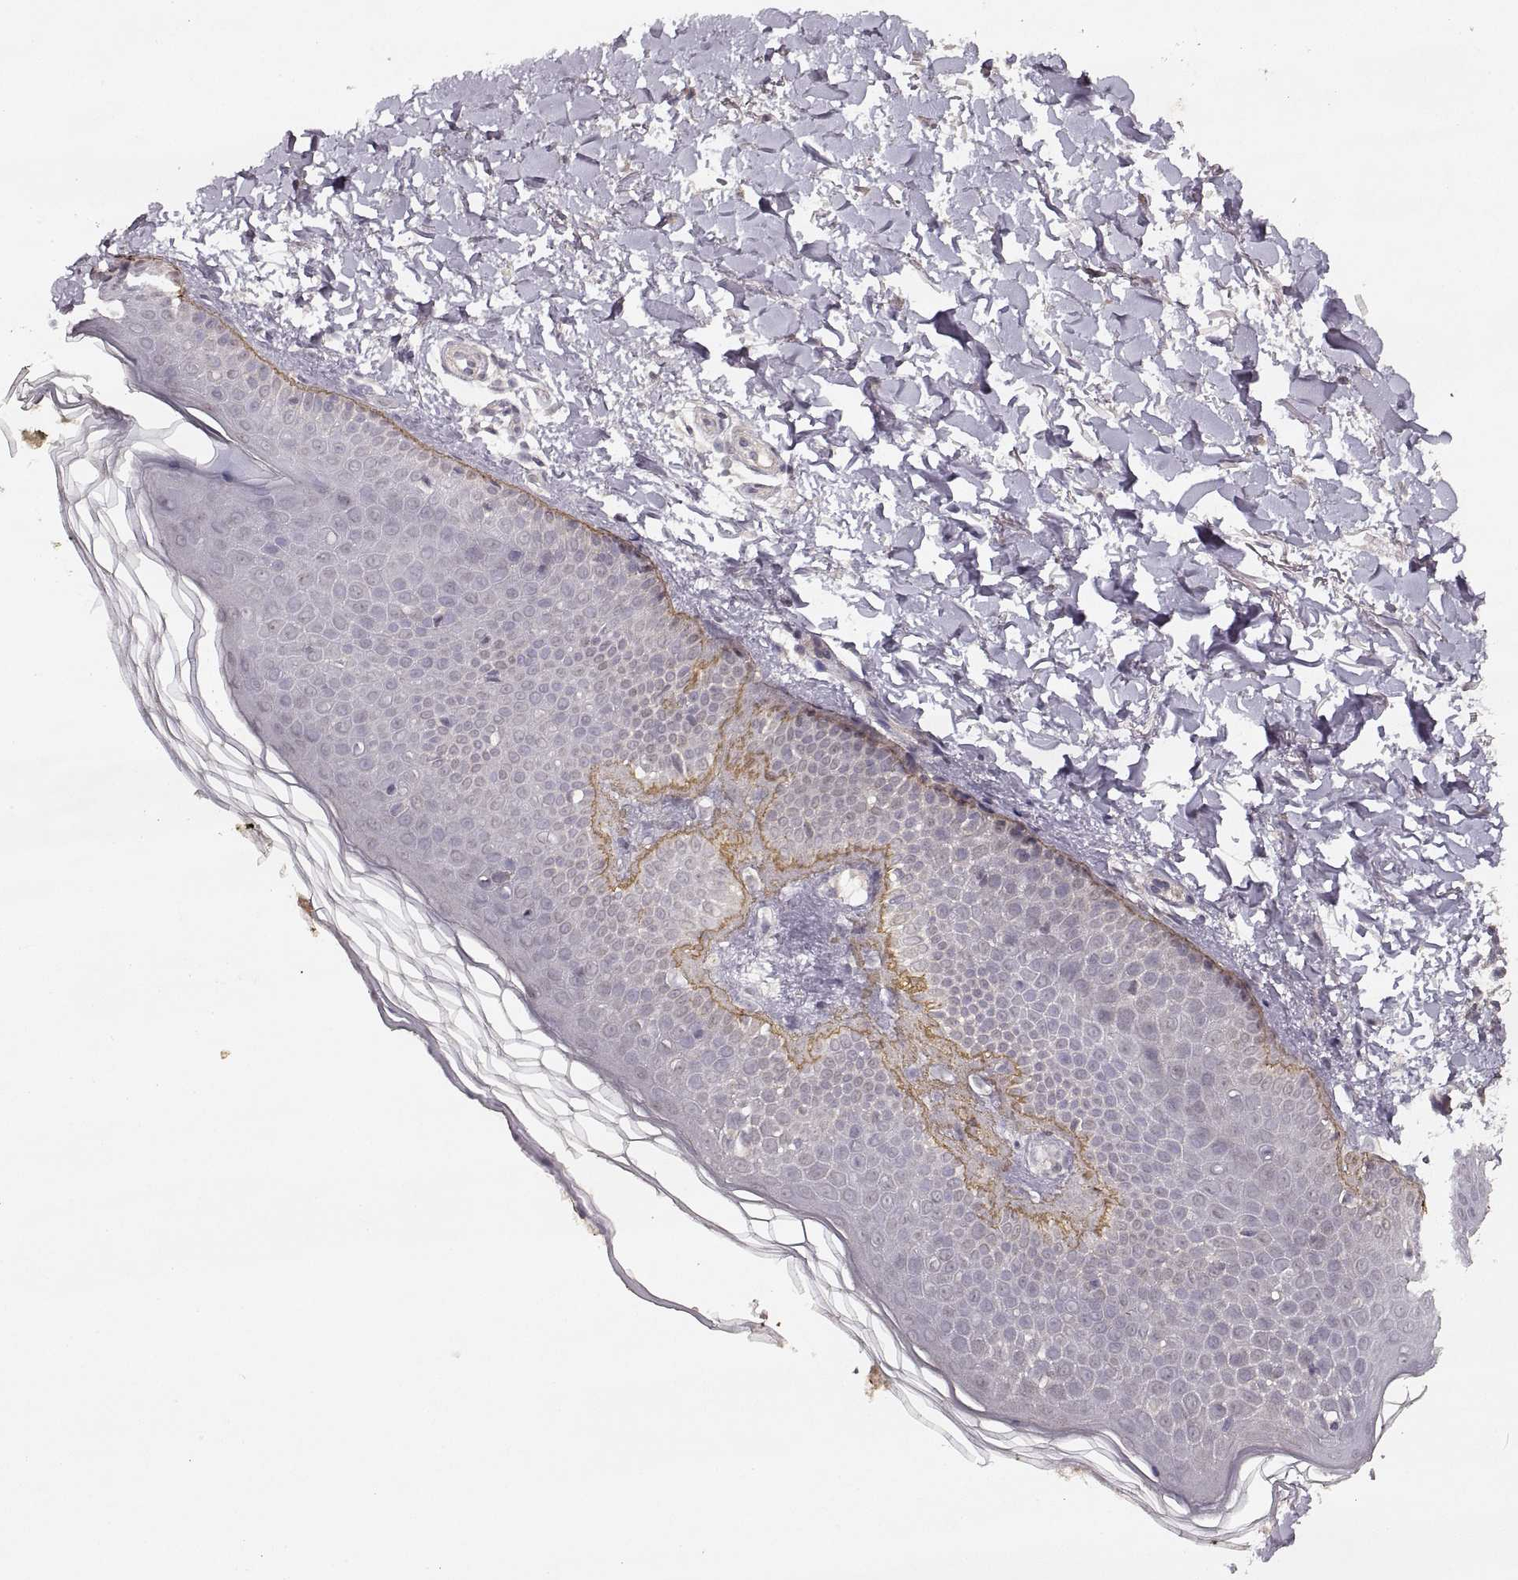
{"staining": {"intensity": "negative", "quantity": "none", "location": "none"}, "tissue": "skin", "cell_type": "Fibroblasts", "image_type": "normal", "snomed": [{"axis": "morphology", "description": "Normal tissue, NOS"}, {"axis": "topography", "description": "Skin"}], "caption": "High magnification brightfield microscopy of benign skin stained with DAB (3,3'-diaminobenzidine) (brown) and counterstained with hematoxylin (blue): fibroblasts show no significant expression.", "gene": "LAMC2", "patient": {"sex": "female", "age": 62}}